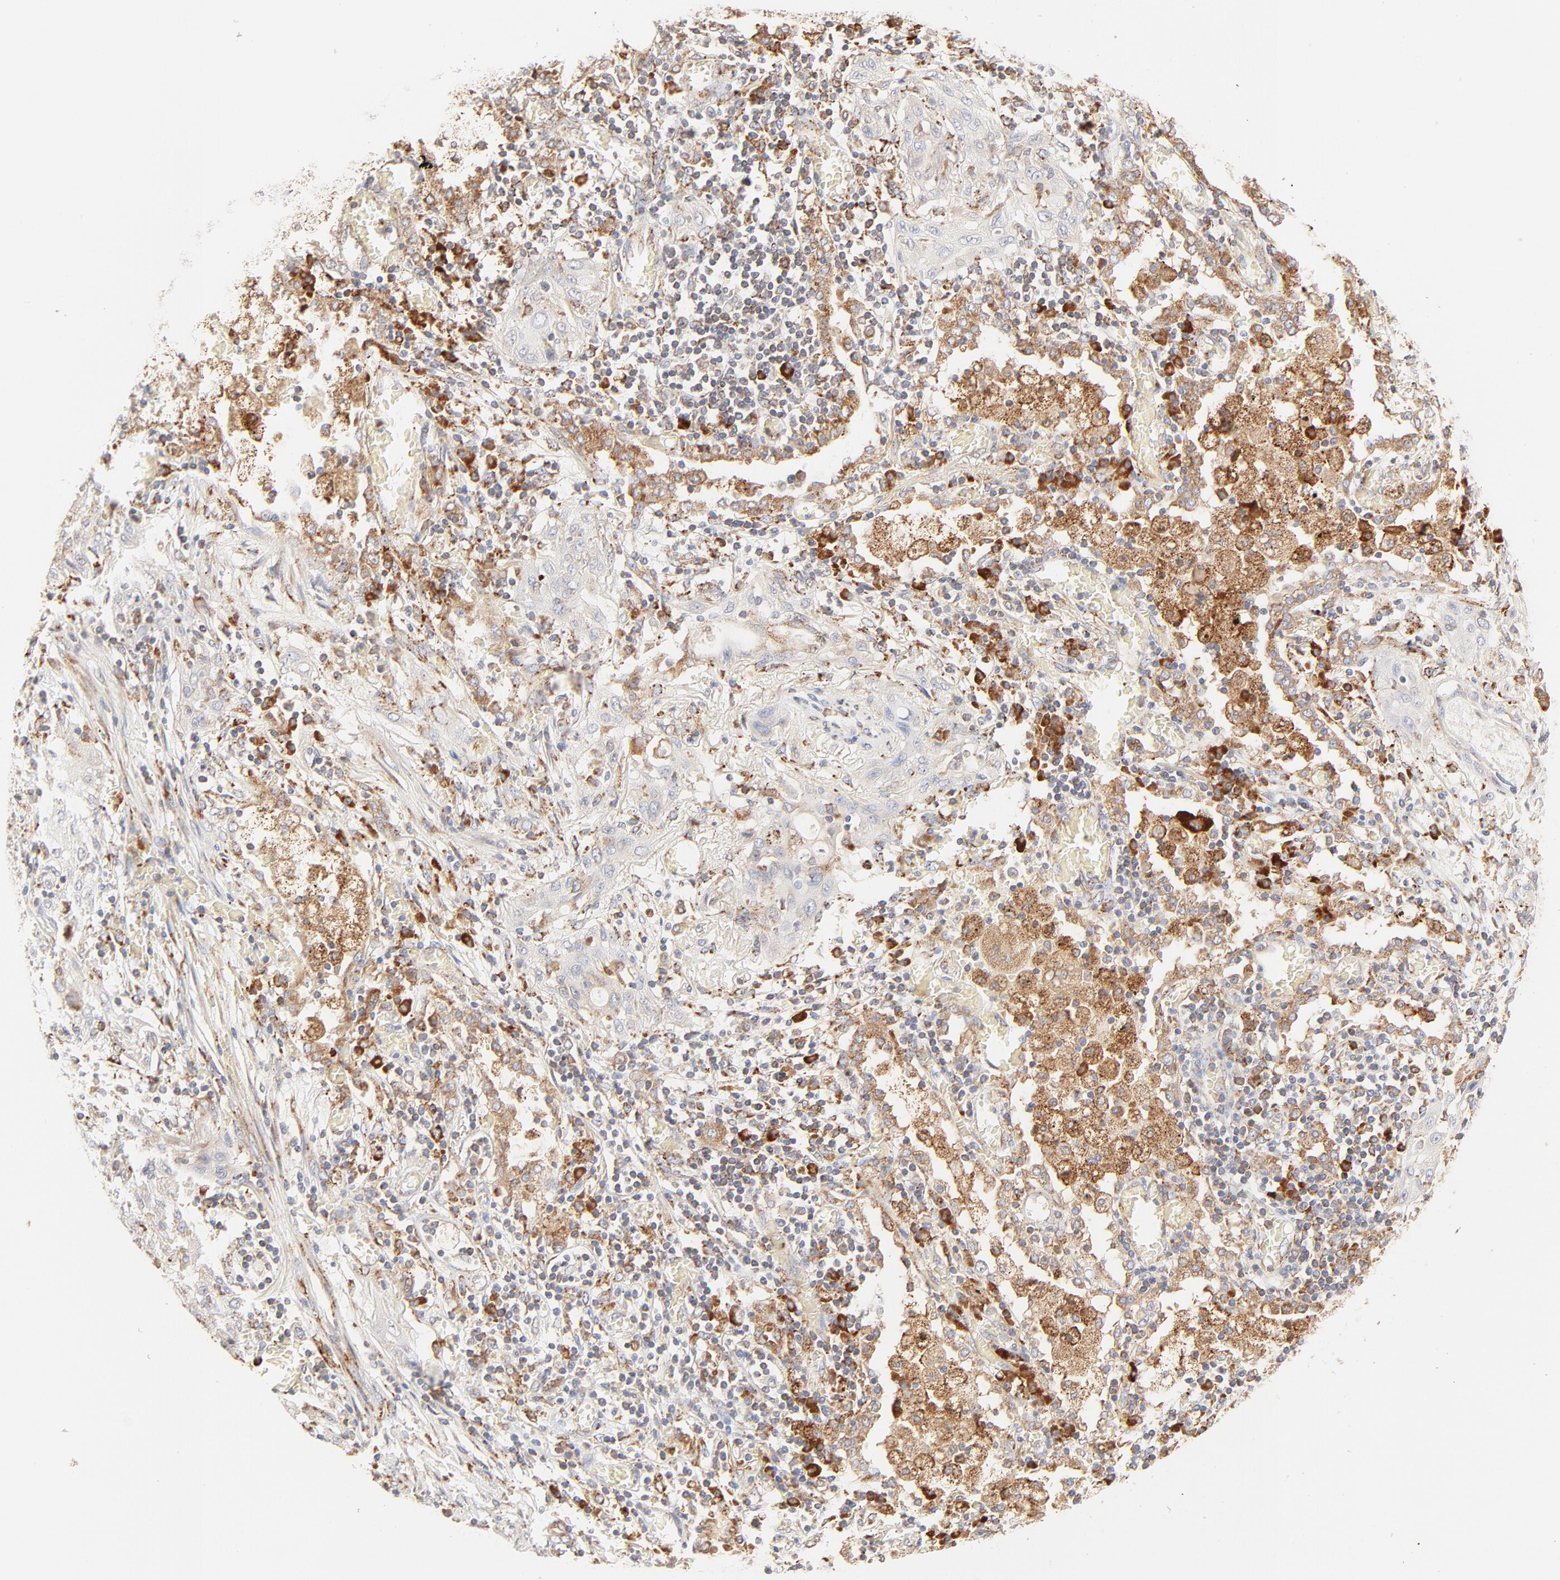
{"staining": {"intensity": "weak", "quantity": "25%-75%", "location": "cytoplasmic/membranous"}, "tissue": "lung cancer", "cell_type": "Tumor cells", "image_type": "cancer", "snomed": [{"axis": "morphology", "description": "Squamous cell carcinoma, NOS"}, {"axis": "topography", "description": "Lung"}], "caption": "Immunohistochemistry (IHC) photomicrograph of neoplastic tissue: lung cancer (squamous cell carcinoma) stained using immunohistochemistry displays low levels of weak protein expression localized specifically in the cytoplasmic/membranous of tumor cells, appearing as a cytoplasmic/membranous brown color.", "gene": "PARP12", "patient": {"sex": "female", "age": 47}}